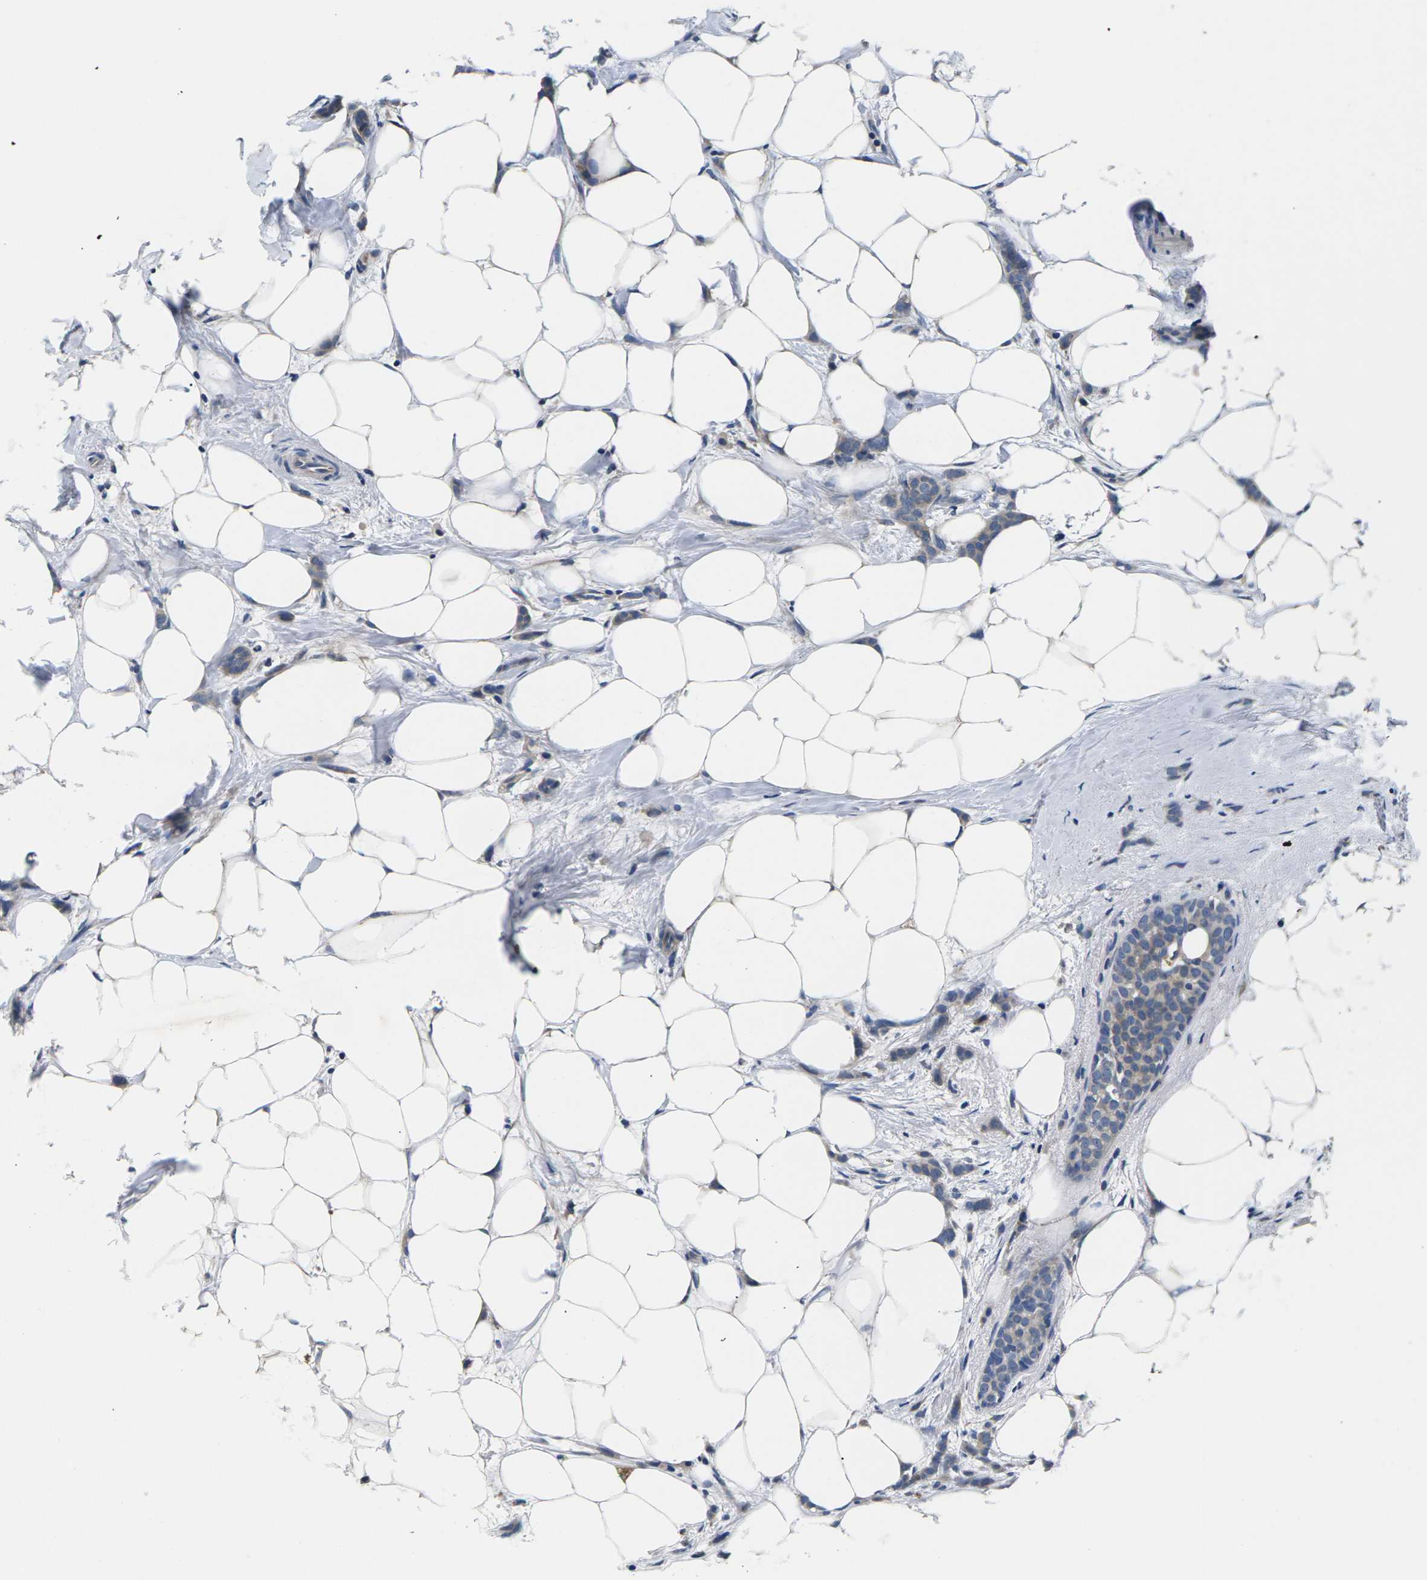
{"staining": {"intensity": "weak", "quantity": "25%-75%", "location": "cytoplasmic/membranous"}, "tissue": "breast cancer", "cell_type": "Tumor cells", "image_type": "cancer", "snomed": [{"axis": "morphology", "description": "Lobular carcinoma, in situ"}, {"axis": "morphology", "description": "Lobular carcinoma"}, {"axis": "topography", "description": "Breast"}], "caption": "Breast cancer tissue displays weak cytoplasmic/membranous positivity in about 25%-75% of tumor cells (DAB (3,3'-diaminobenzidine) IHC, brown staining for protein, blue staining for nuclei).", "gene": "ERGIC3", "patient": {"sex": "female", "age": 41}}